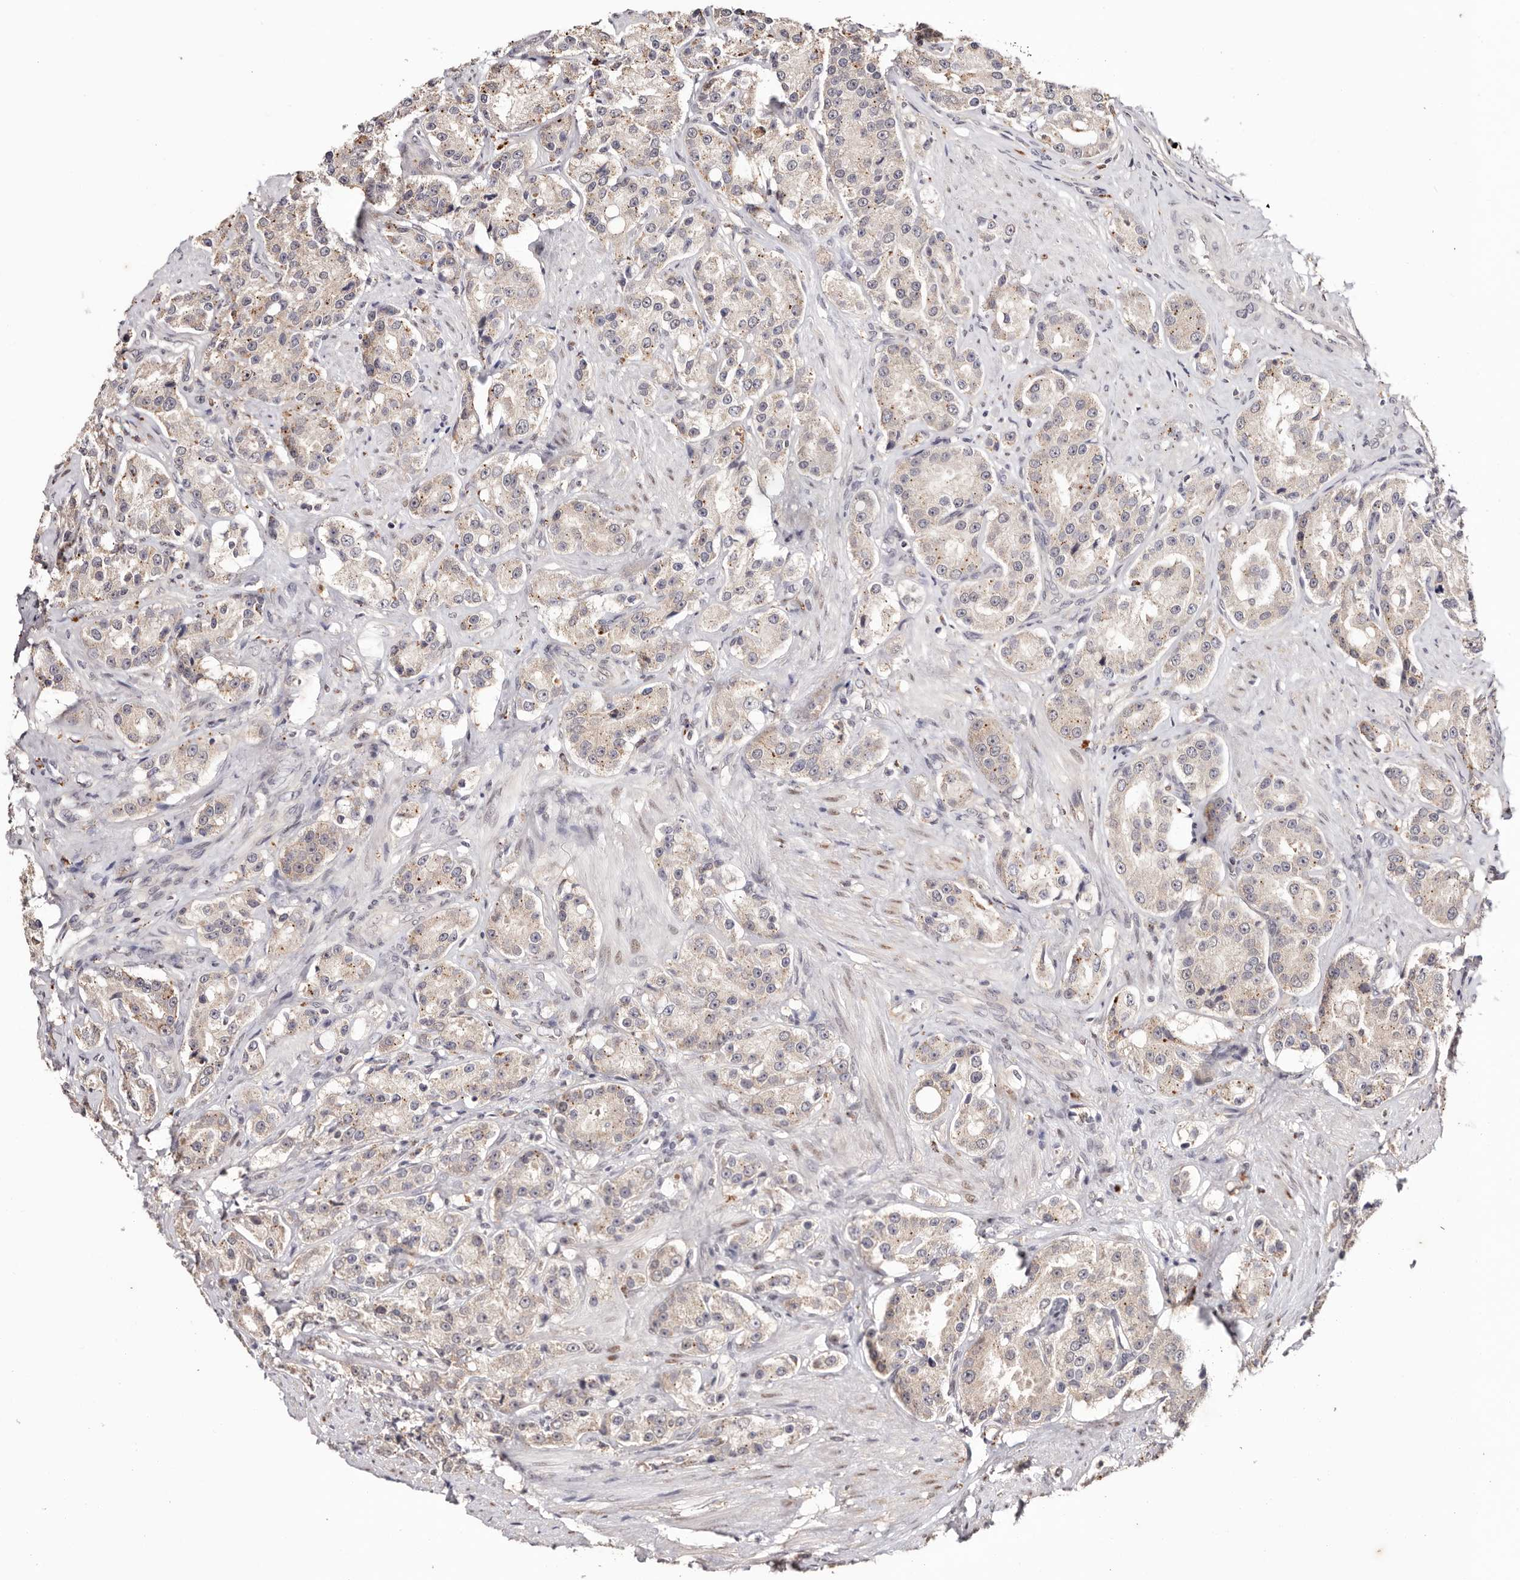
{"staining": {"intensity": "weak", "quantity": "<25%", "location": "cytoplasmic/membranous"}, "tissue": "prostate cancer", "cell_type": "Tumor cells", "image_type": "cancer", "snomed": [{"axis": "morphology", "description": "Adenocarcinoma, High grade"}, {"axis": "topography", "description": "Prostate"}], "caption": "Immunohistochemistry (IHC) histopathology image of human prostate cancer stained for a protein (brown), which shows no positivity in tumor cells.", "gene": "TYW3", "patient": {"sex": "male", "age": 60}}